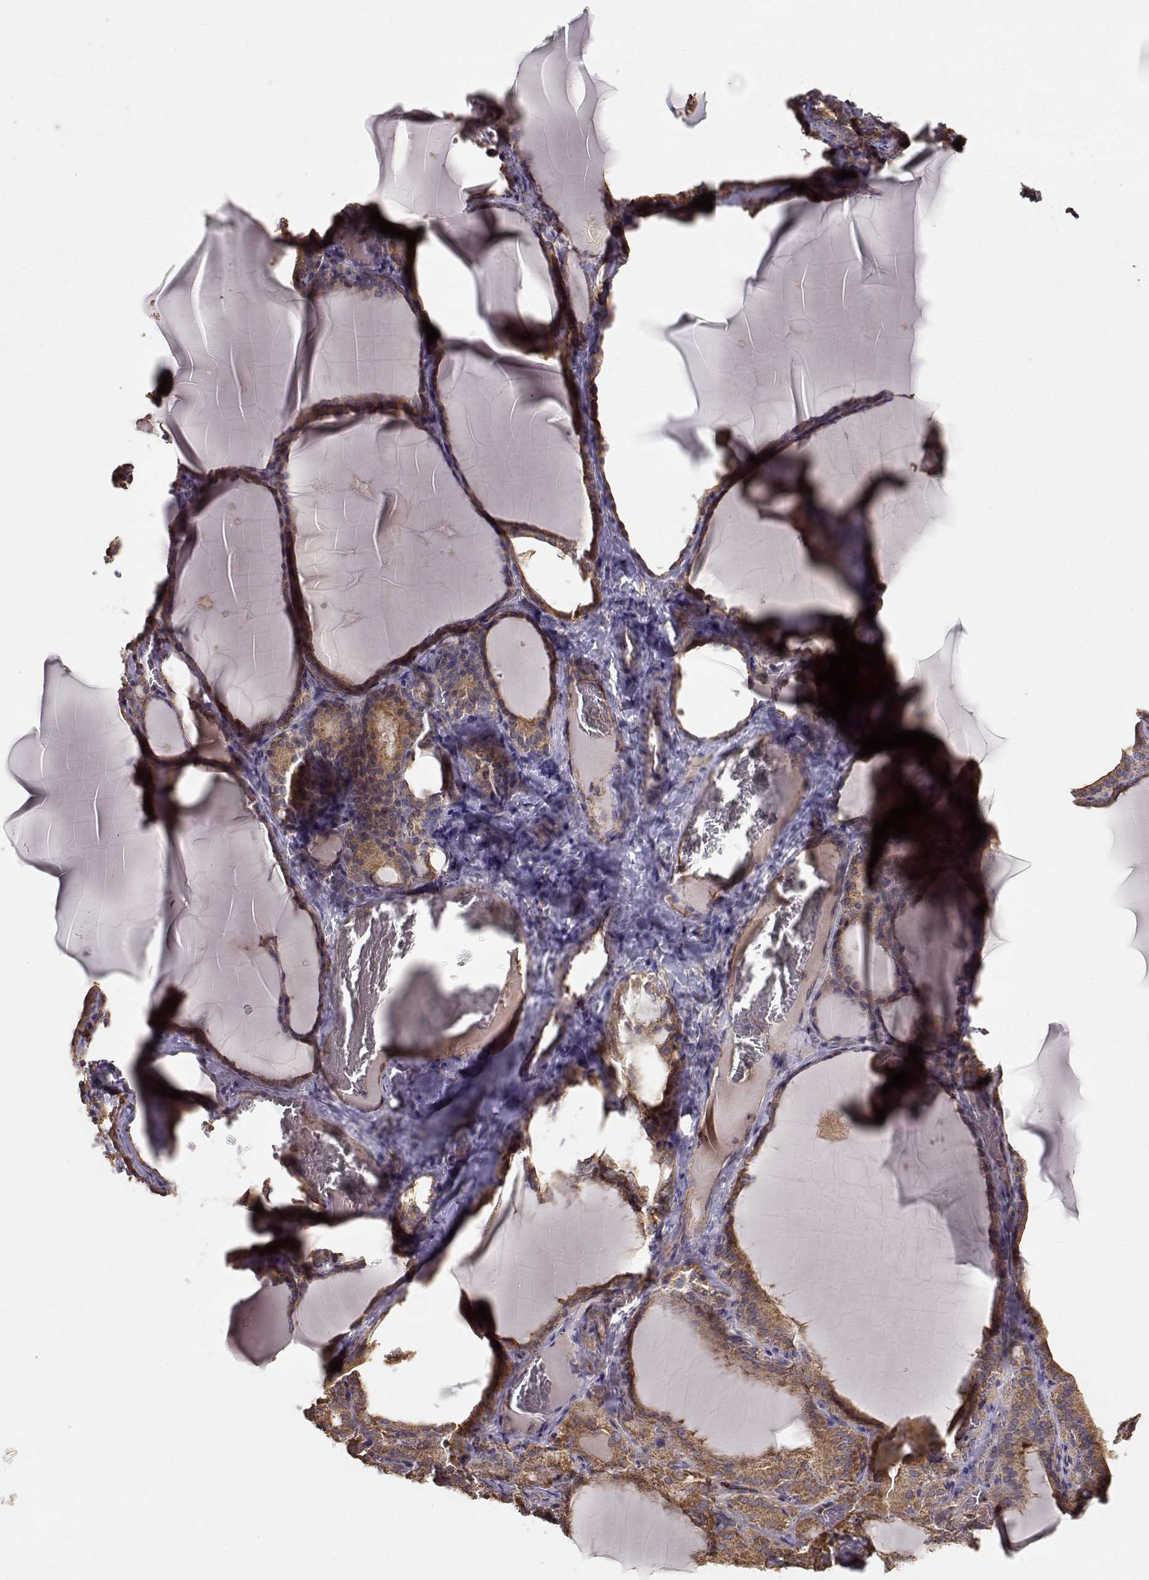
{"staining": {"intensity": "moderate", "quantity": ">75%", "location": "cytoplasmic/membranous"}, "tissue": "thyroid gland", "cell_type": "Glandular cells", "image_type": "normal", "snomed": [{"axis": "morphology", "description": "Normal tissue, NOS"}, {"axis": "morphology", "description": "Hyperplasia, NOS"}, {"axis": "topography", "description": "Thyroid gland"}], "caption": "Protein expression by immunohistochemistry (IHC) shows moderate cytoplasmic/membranous positivity in about >75% of glandular cells in unremarkable thyroid gland. The staining was performed using DAB to visualize the protein expression in brown, while the nuclei were stained in blue with hematoxylin (Magnification: 20x).", "gene": "TARS3", "patient": {"sex": "female", "age": 27}}